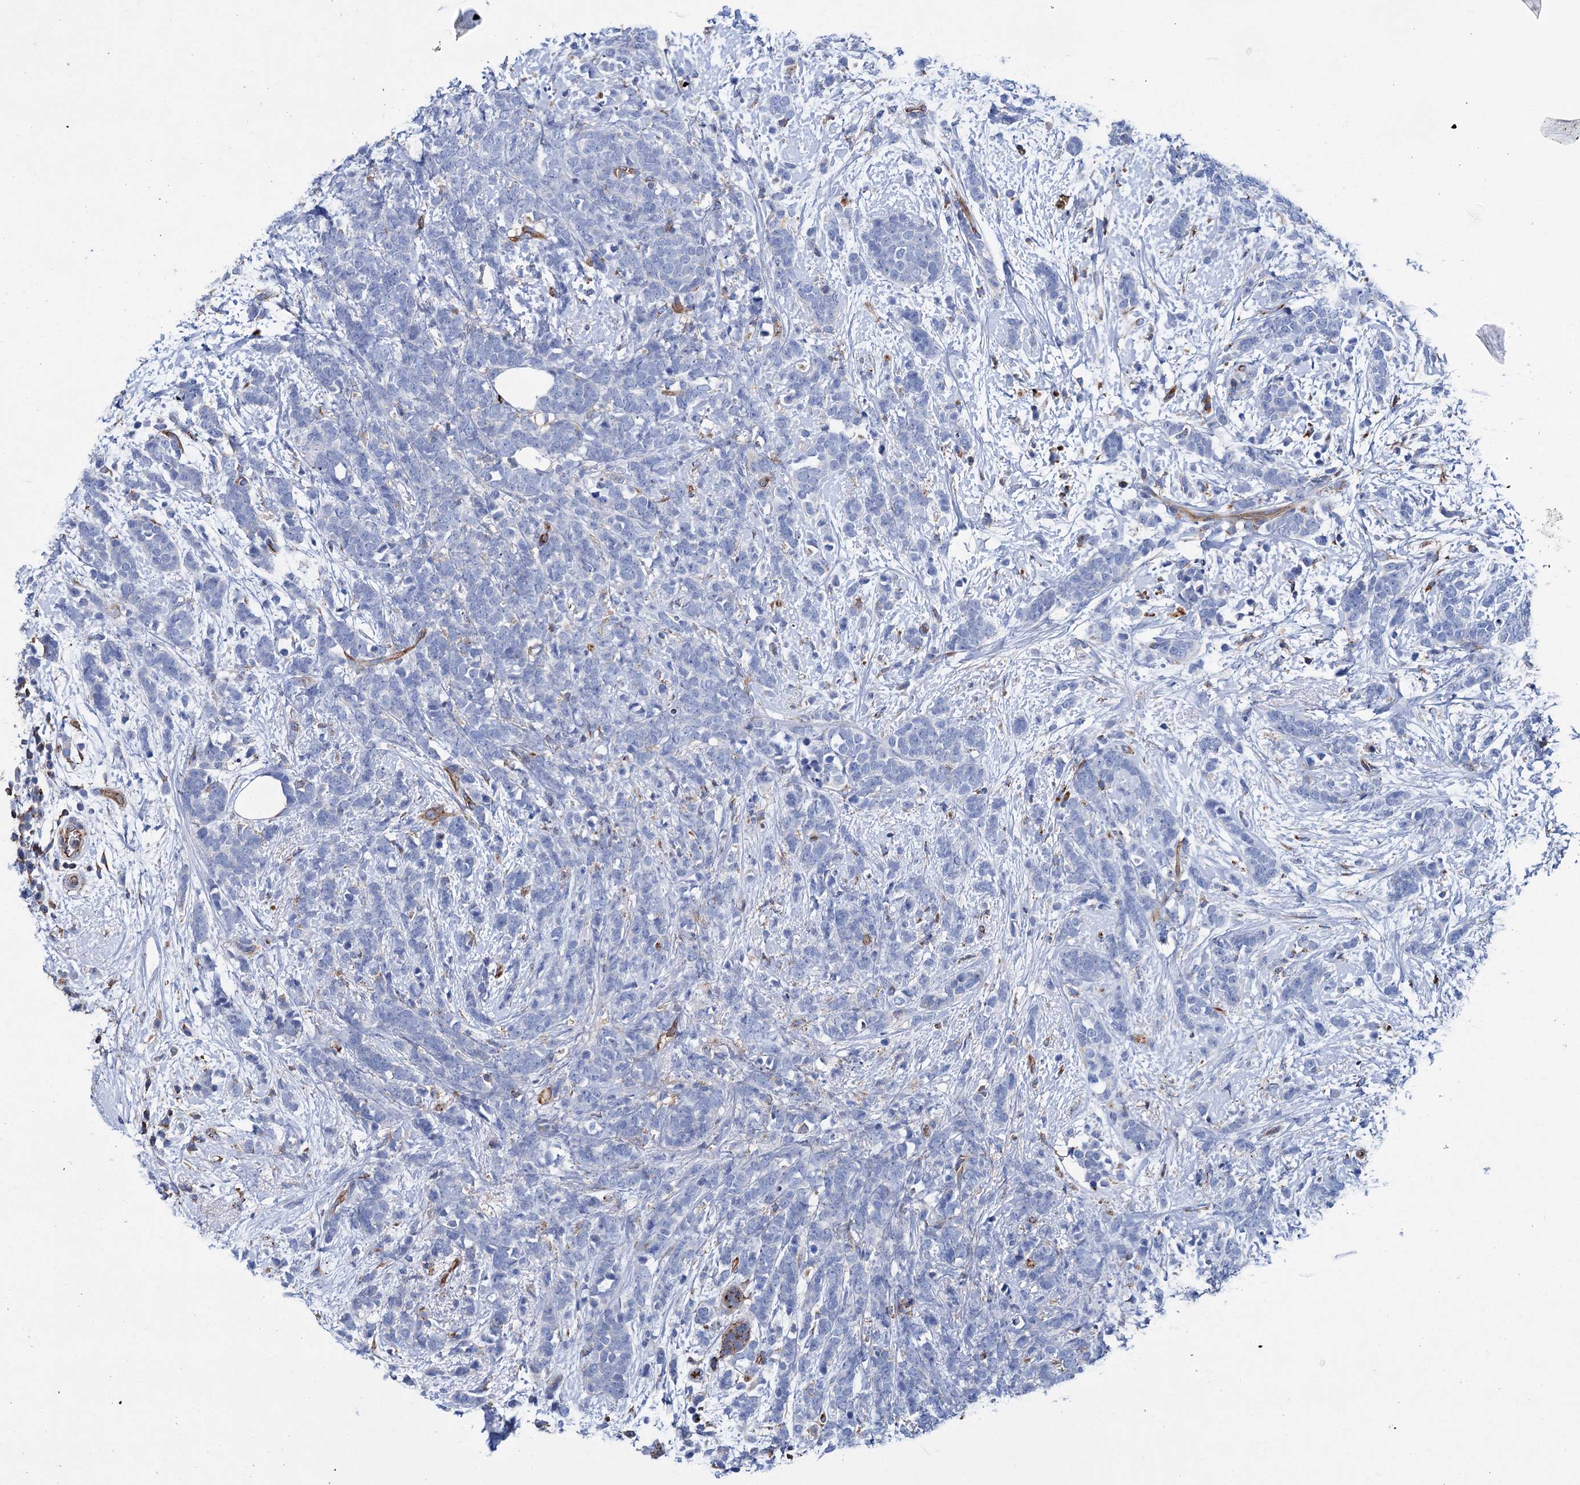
{"staining": {"intensity": "negative", "quantity": "none", "location": "none"}, "tissue": "breast cancer", "cell_type": "Tumor cells", "image_type": "cancer", "snomed": [{"axis": "morphology", "description": "Lobular carcinoma"}, {"axis": "topography", "description": "Breast"}], "caption": "IHC of breast cancer shows no staining in tumor cells.", "gene": "SCPEP1", "patient": {"sex": "female", "age": 58}}